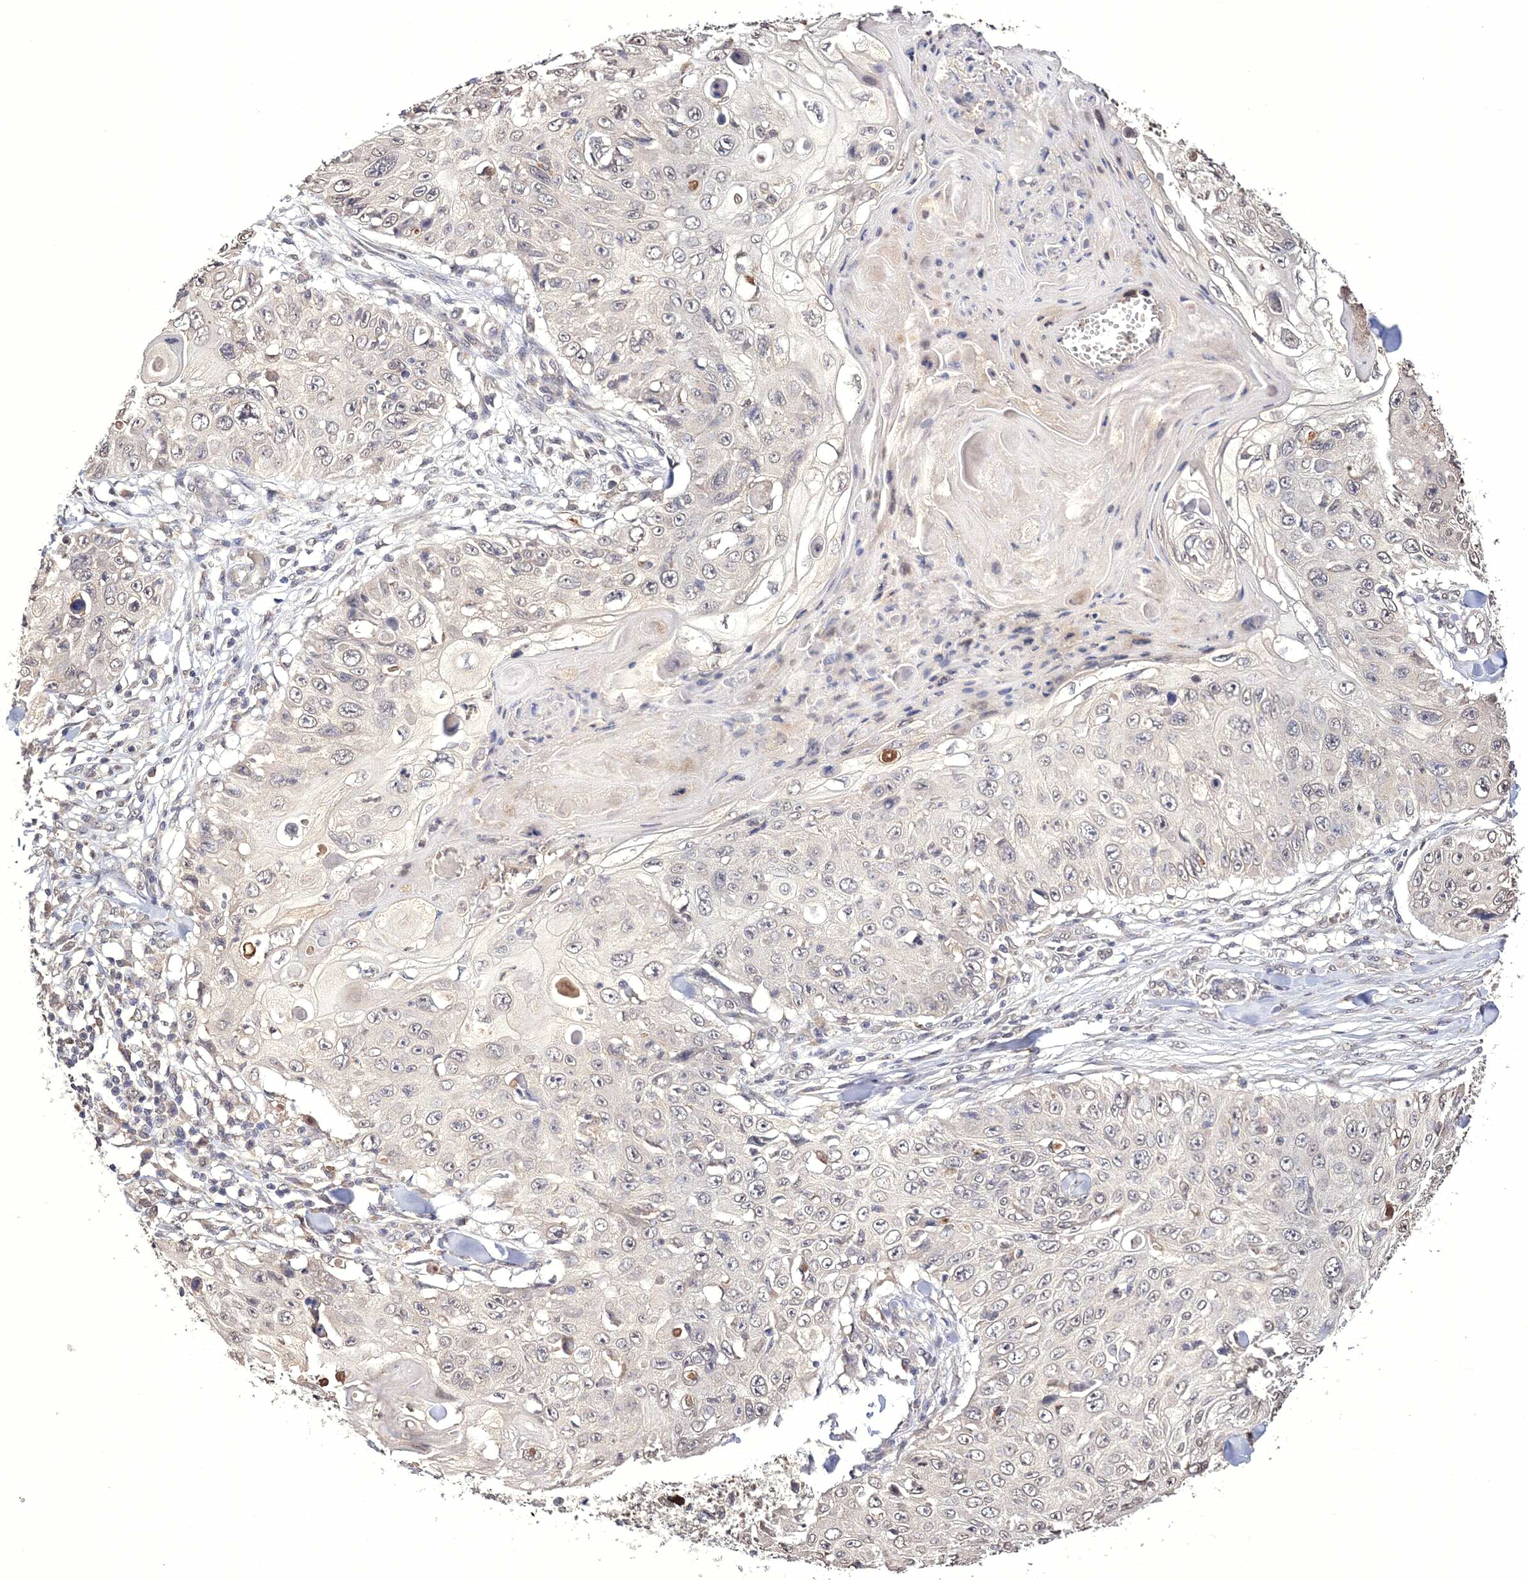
{"staining": {"intensity": "weak", "quantity": "<25%", "location": "nuclear"}, "tissue": "skin cancer", "cell_type": "Tumor cells", "image_type": "cancer", "snomed": [{"axis": "morphology", "description": "Squamous cell carcinoma, NOS"}, {"axis": "topography", "description": "Skin"}], "caption": "Tumor cells are negative for brown protein staining in skin cancer (squamous cell carcinoma).", "gene": "GPN1", "patient": {"sex": "male", "age": 86}}